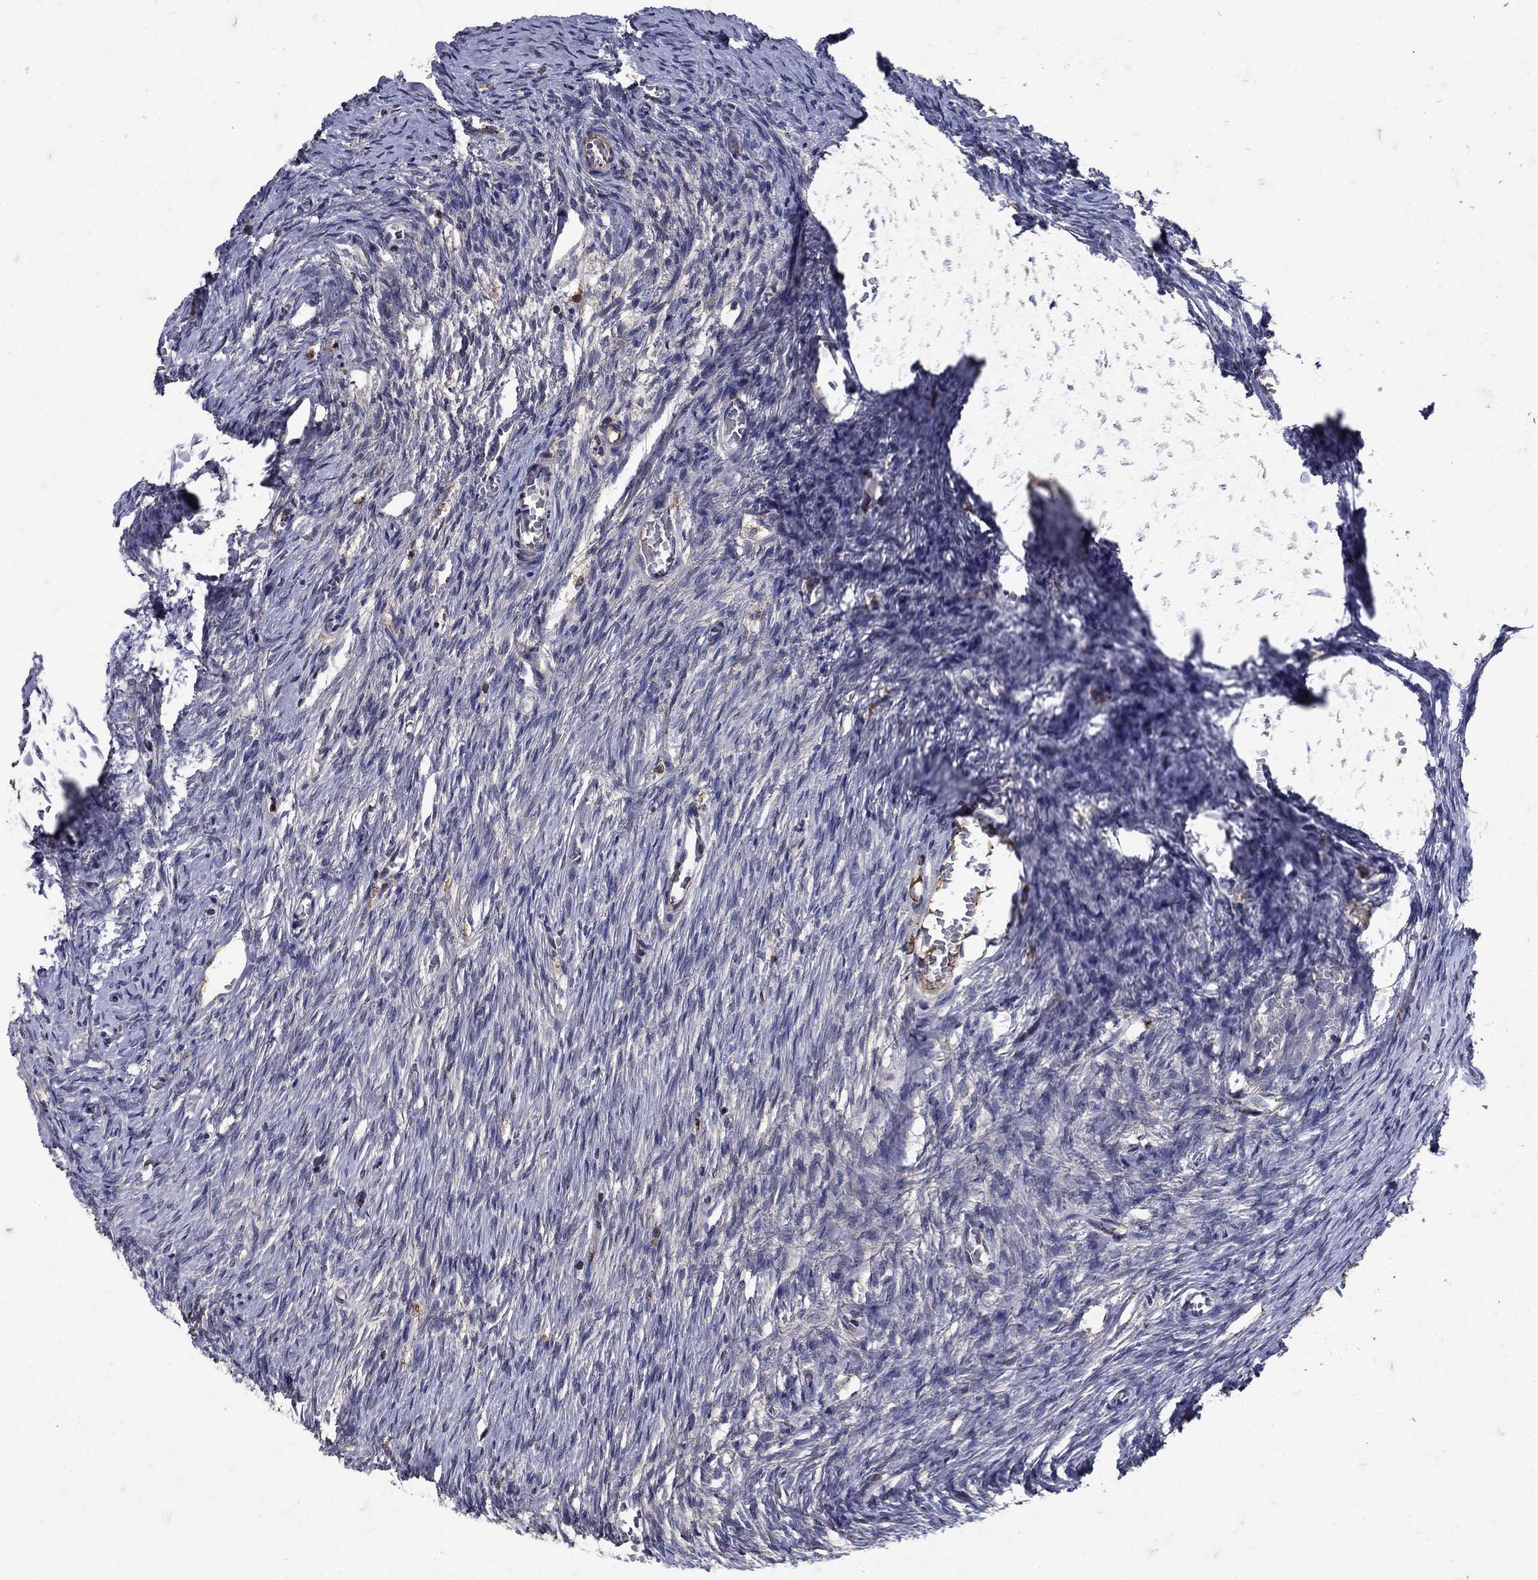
{"staining": {"intensity": "negative", "quantity": "none", "location": "none"}, "tissue": "ovary", "cell_type": "Ovarian stroma cells", "image_type": "normal", "snomed": [{"axis": "morphology", "description": "Normal tissue, NOS"}, {"axis": "topography", "description": "Ovary"}], "caption": "IHC histopathology image of benign ovary: human ovary stained with DAB shows no significant protein expression in ovarian stroma cells. (Immunohistochemistry, brightfield microscopy, high magnification).", "gene": "NPC2", "patient": {"sex": "female", "age": 39}}